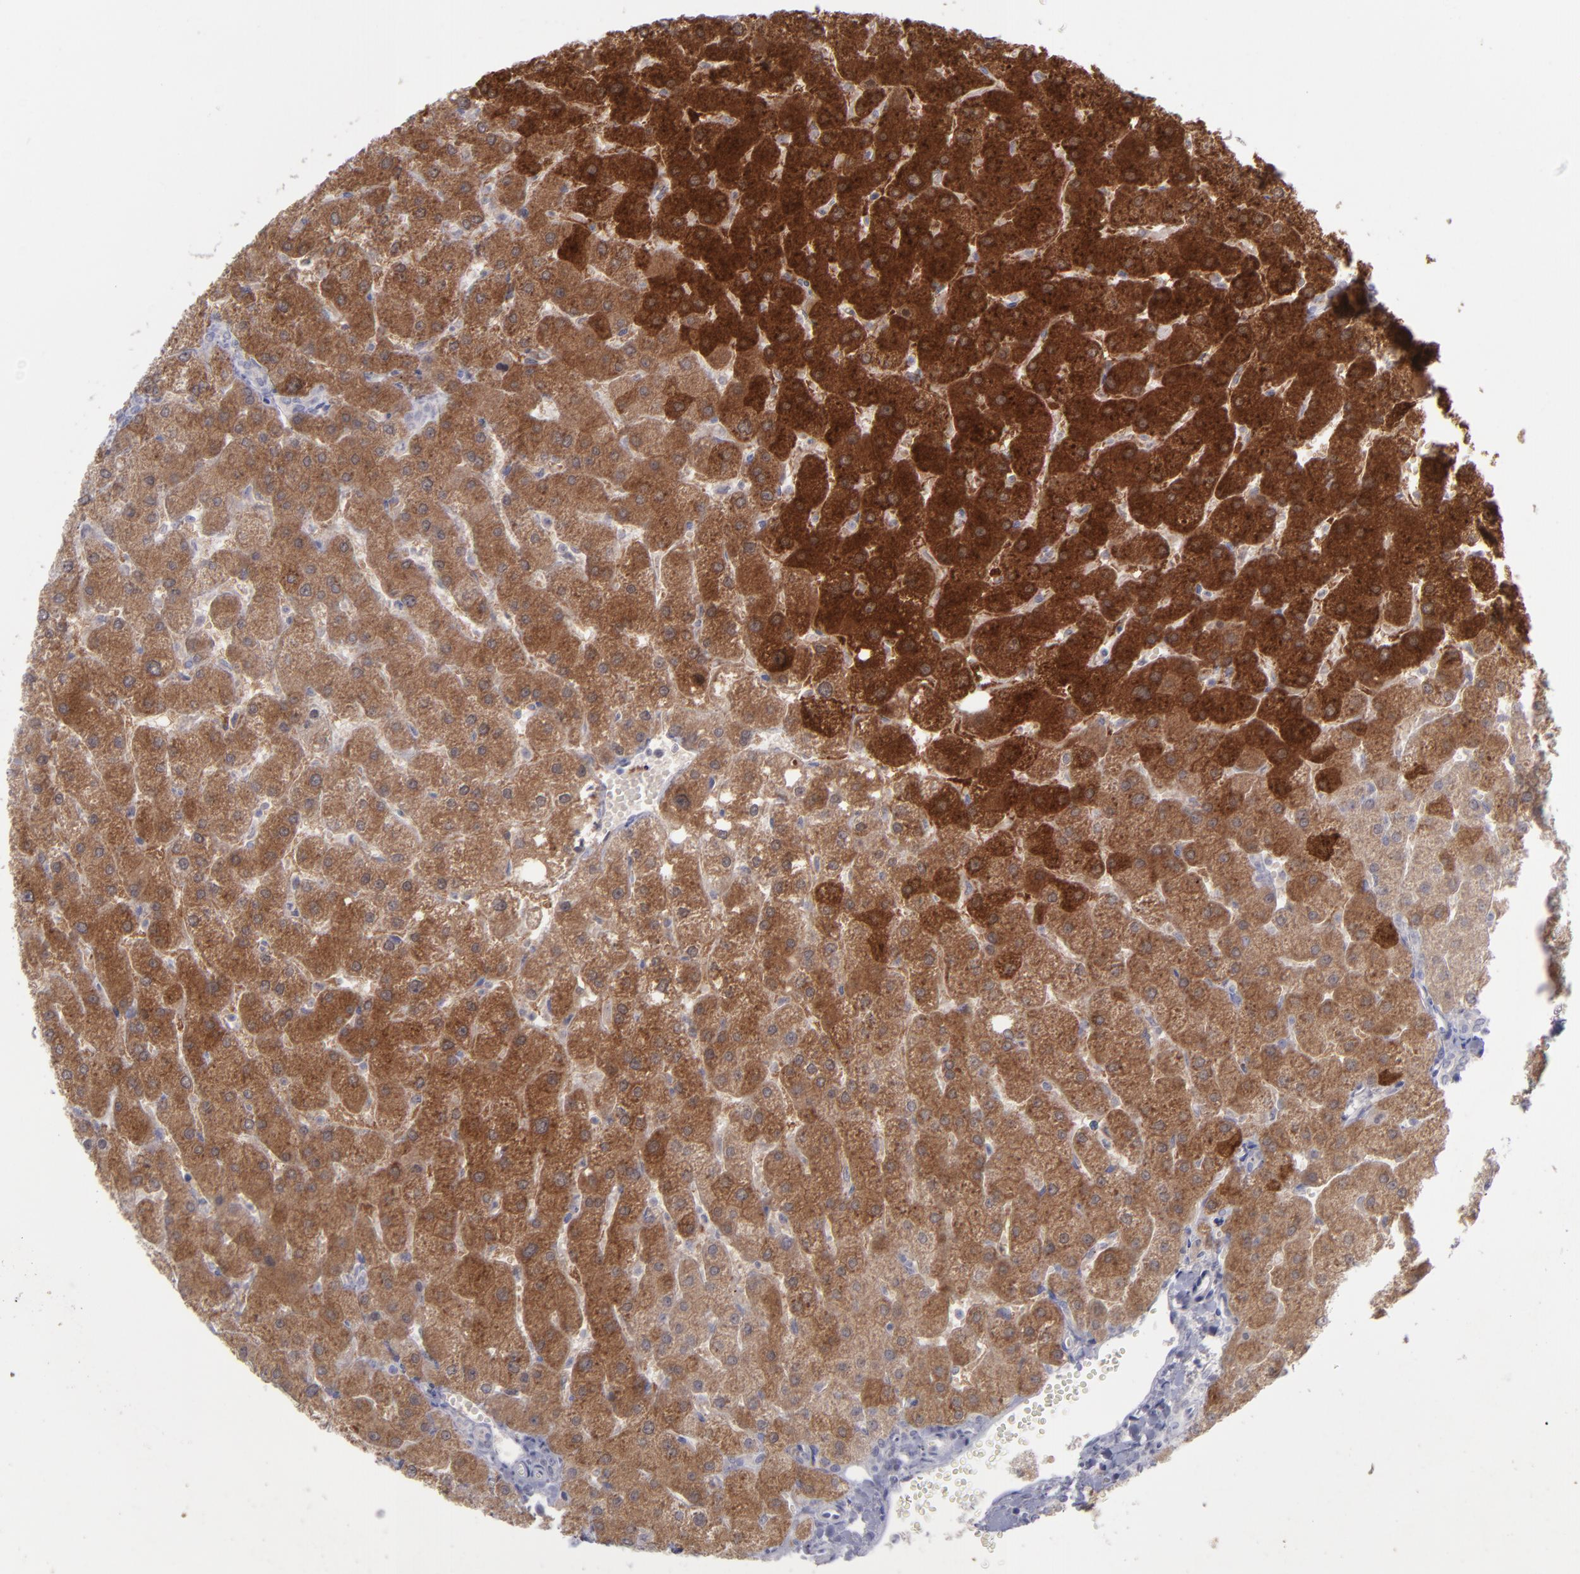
{"staining": {"intensity": "weak", "quantity": "<25%", "location": "cytoplasmic/membranous"}, "tissue": "liver", "cell_type": "Cholangiocytes", "image_type": "normal", "snomed": [{"axis": "morphology", "description": "Normal tissue, NOS"}, {"axis": "topography", "description": "Liver"}], "caption": "Cholangiocytes show no significant expression in normal liver. Brightfield microscopy of immunohistochemistry stained with DAB (3,3'-diaminobenzidine) (brown) and hematoxylin (blue), captured at high magnification.", "gene": "EVPL", "patient": {"sex": "male", "age": 67}}